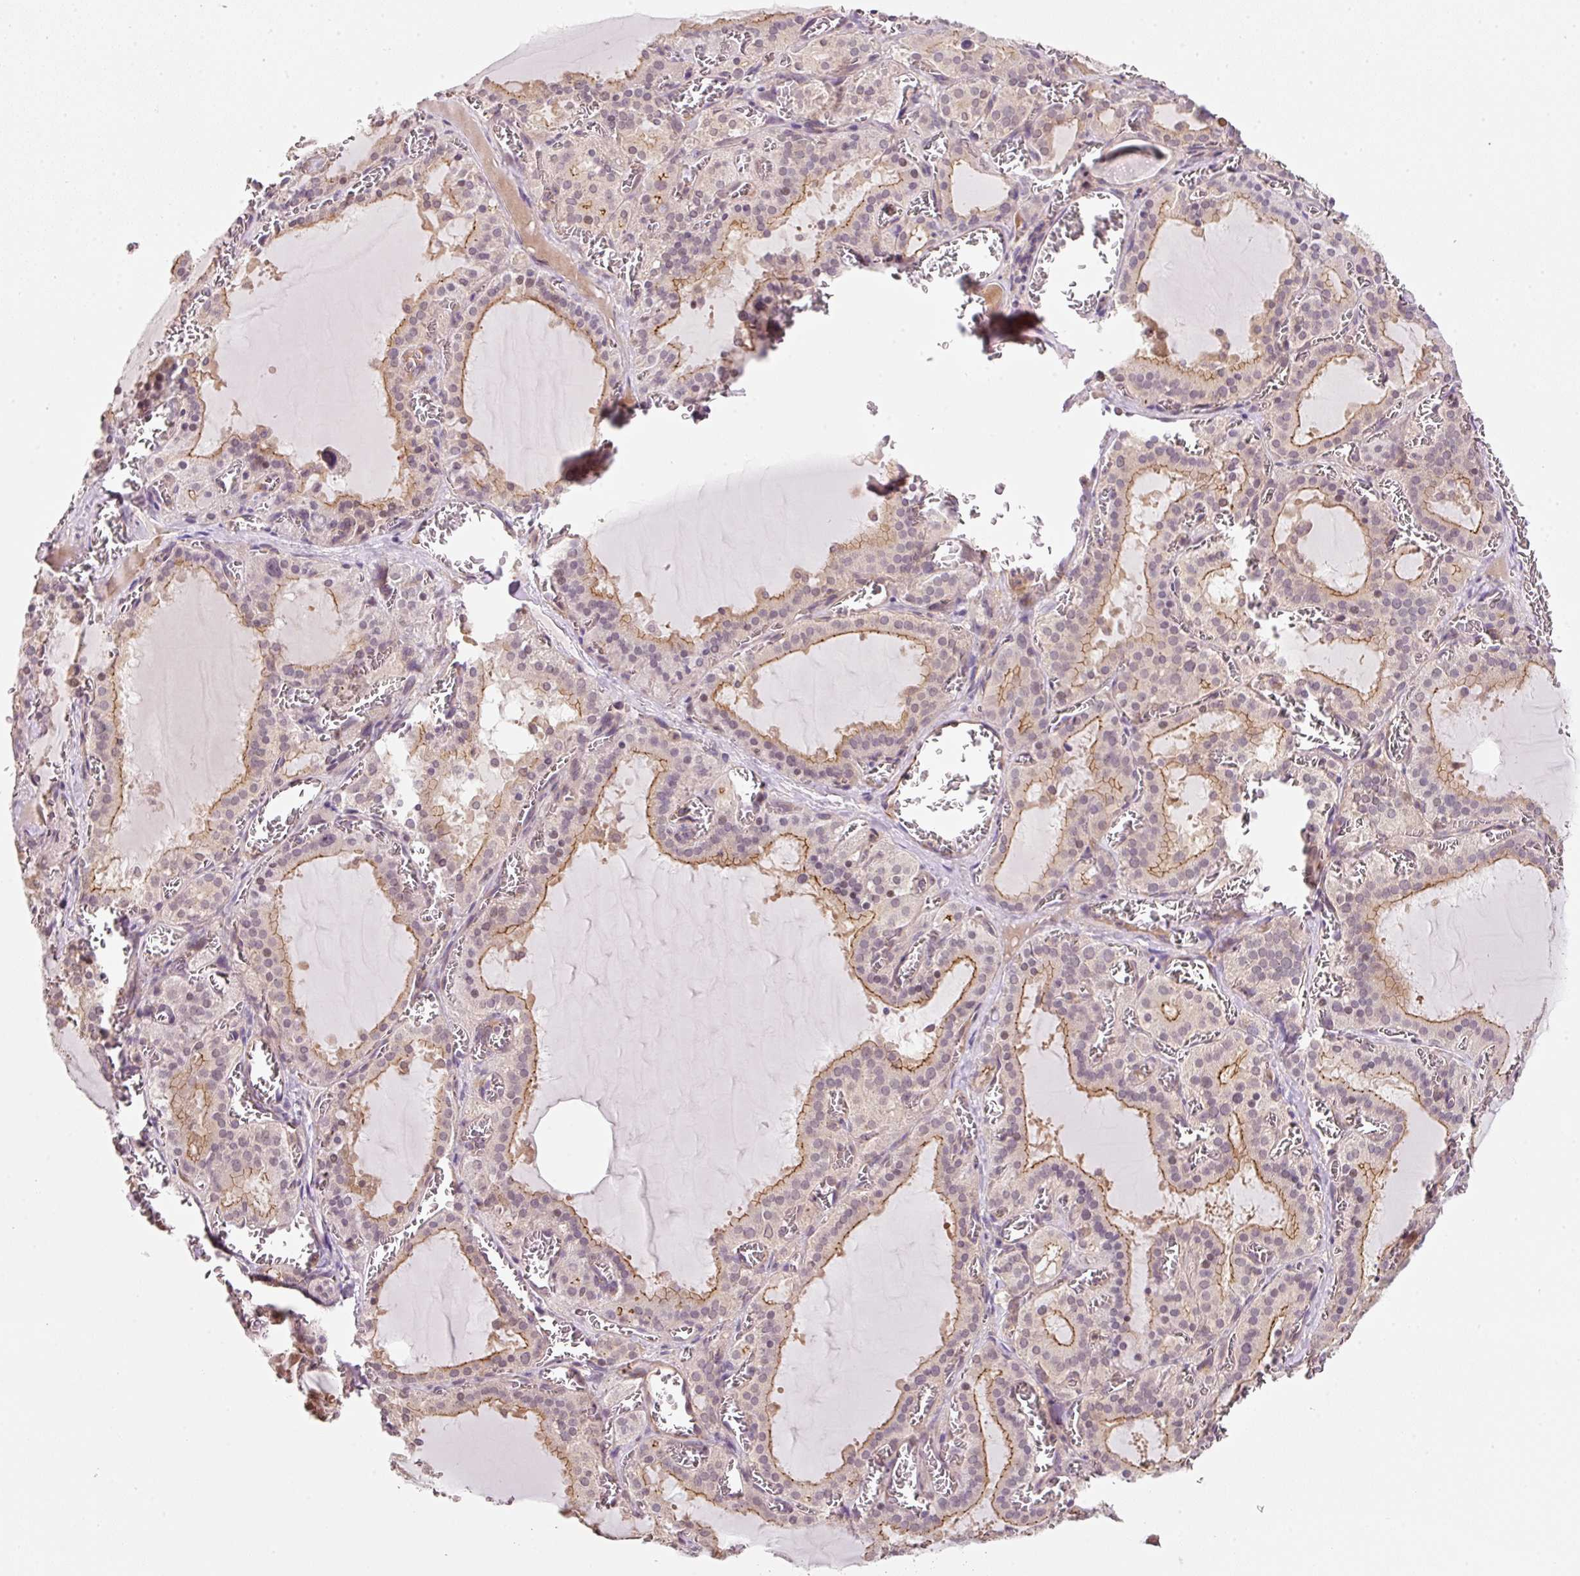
{"staining": {"intensity": "moderate", "quantity": "25%-75%", "location": "cytoplasmic/membranous"}, "tissue": "thyroid gland", "cell_type": "Glandular cells", "image_type": "normal", "snomed": [{"axis": "morphology", "description": "Normal tissue, NOS"}, {"axis": "topography", "description": "Thyroid gland"}], "caption": "High-power microscopy captured an IHC image of unremarkable thyroid gland, revealing moderate cytoplasmic/membranous positivity in approximately 25%-75% of glandular cells. Using DAB (brown) and hematoxylin (blue) stains, captured at high magnification using brightfield microscopy.", "gene": "TIRAP", "patient": {"sex": "female", "age": 30}}